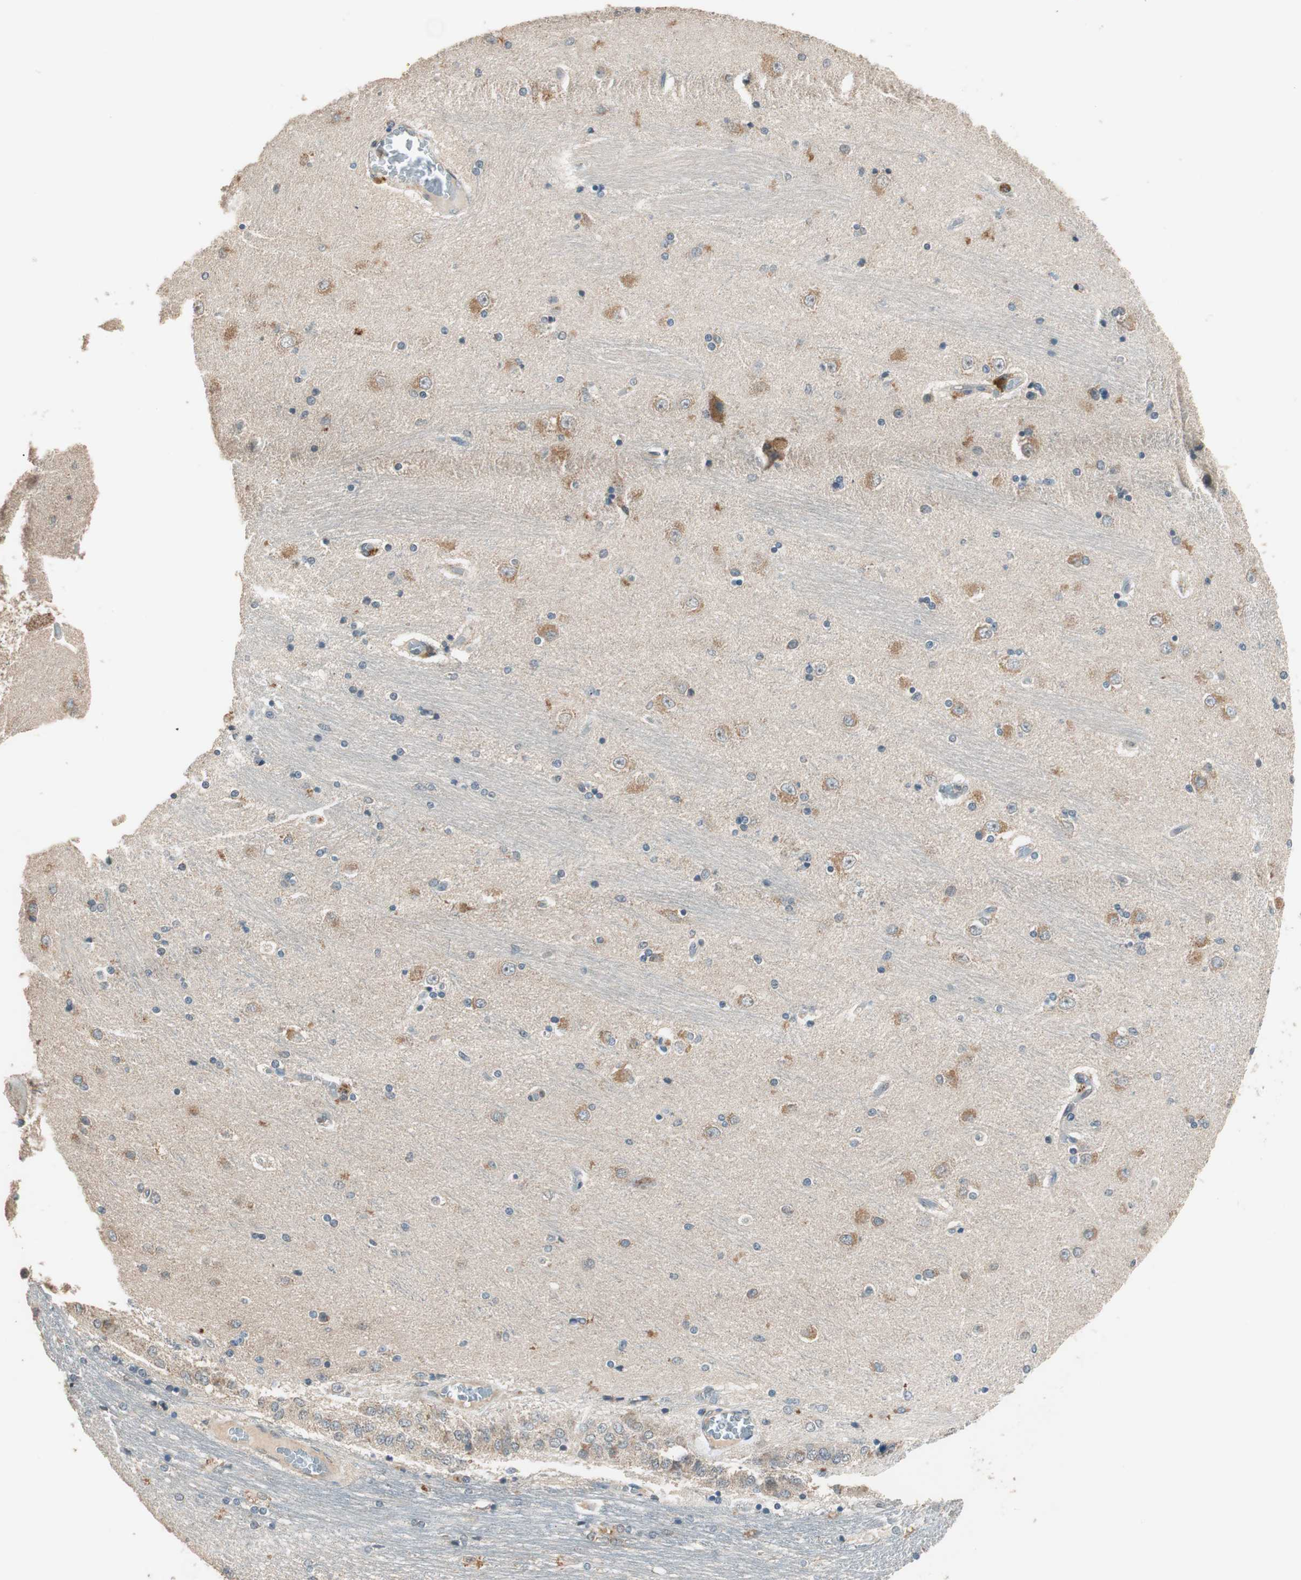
{"staining": {"intensity": "weak", "quantity": "<25%", "location": "cytoplasmic/membranous"}, "tissue": "hippocampus", "cell_type": "Glial cells", "image_type": "normal", "snomed": [{"axis": "morphology", "description": "Normal tissue, NOS"}, {"axis": "topography", "description": "Hippocampus"}], "caption": "Immunohistochemistry (IHC) of unremarkable hippocampus reveals no expression in glial cells. The staining is performed using DAB (3,3'-diaminobenzidine) brown chromogen with nuclei counter-stained in using hematoxylin.", "gene": "TRIM21", "patient": {"sex": "female", "age": 54}}